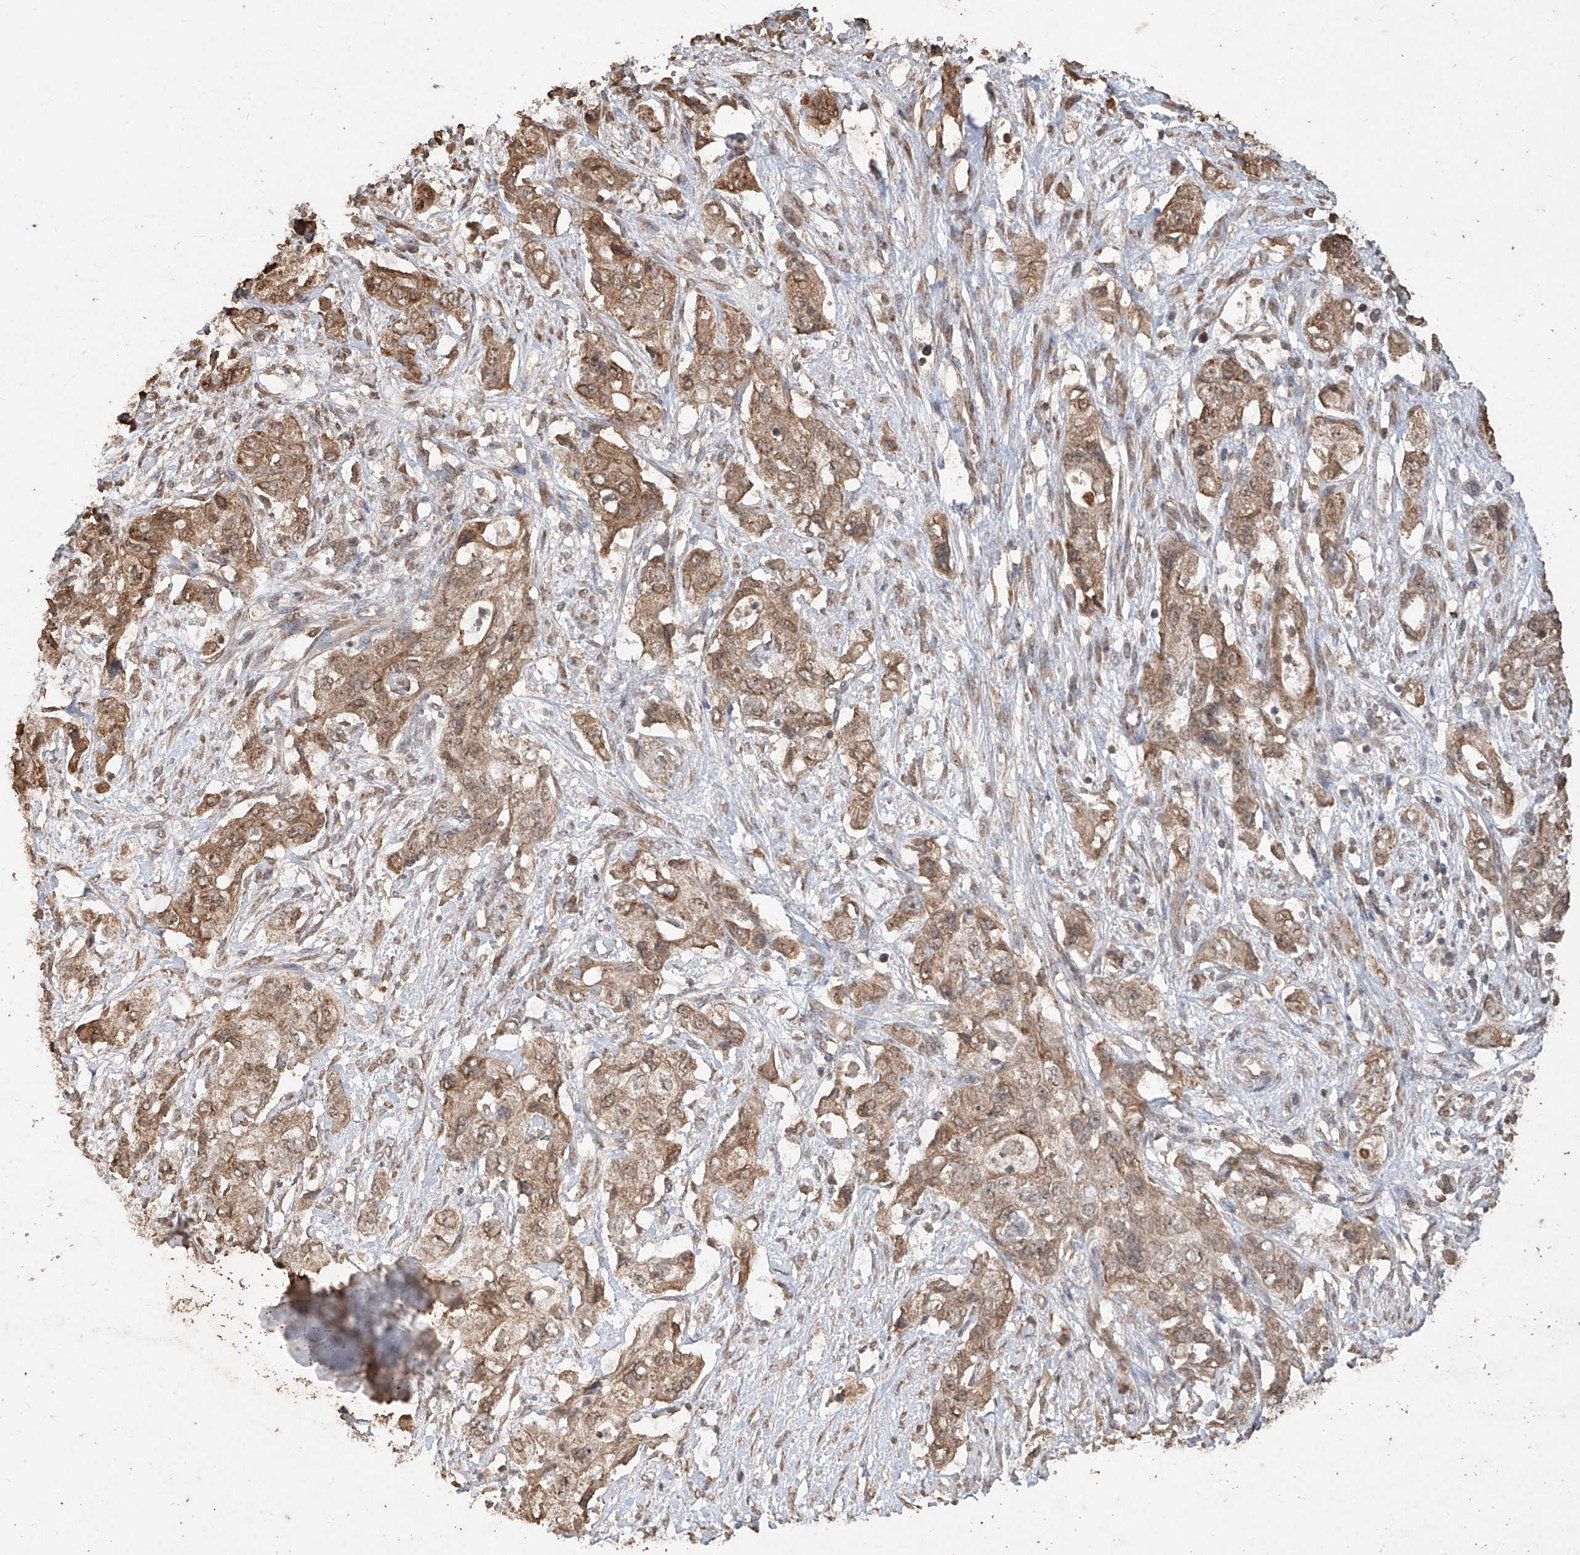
{"staining": {"intensity": "moderate", "quantity": ">75%", "location": "cytoplasmic/membranous,nuclear"}, "tissue": "pancreatic cancer", "cell_type": "Tumor cells", "image_type": "cancer", "snomed": [{"axis": "morphology", "description": "Adenocarcinoma, NOS"}, {"axis": "topography", "description": "Pancreas"}], "caption": "A high-resolution micrograph shows IHC staining of adenocarcinoma (pancreatic), which displays moderate cytoplasmic/membranous and nuclear positivity in about >75% of tumor cells. Using DAB (3,3'-diaminobenzidine) (brown) and hematoxylin (blue) stains, captured at high magnification using brightfield microscopy.", "gene": "ELOVL1", "patient": {"sex": "female", "age": 73}}